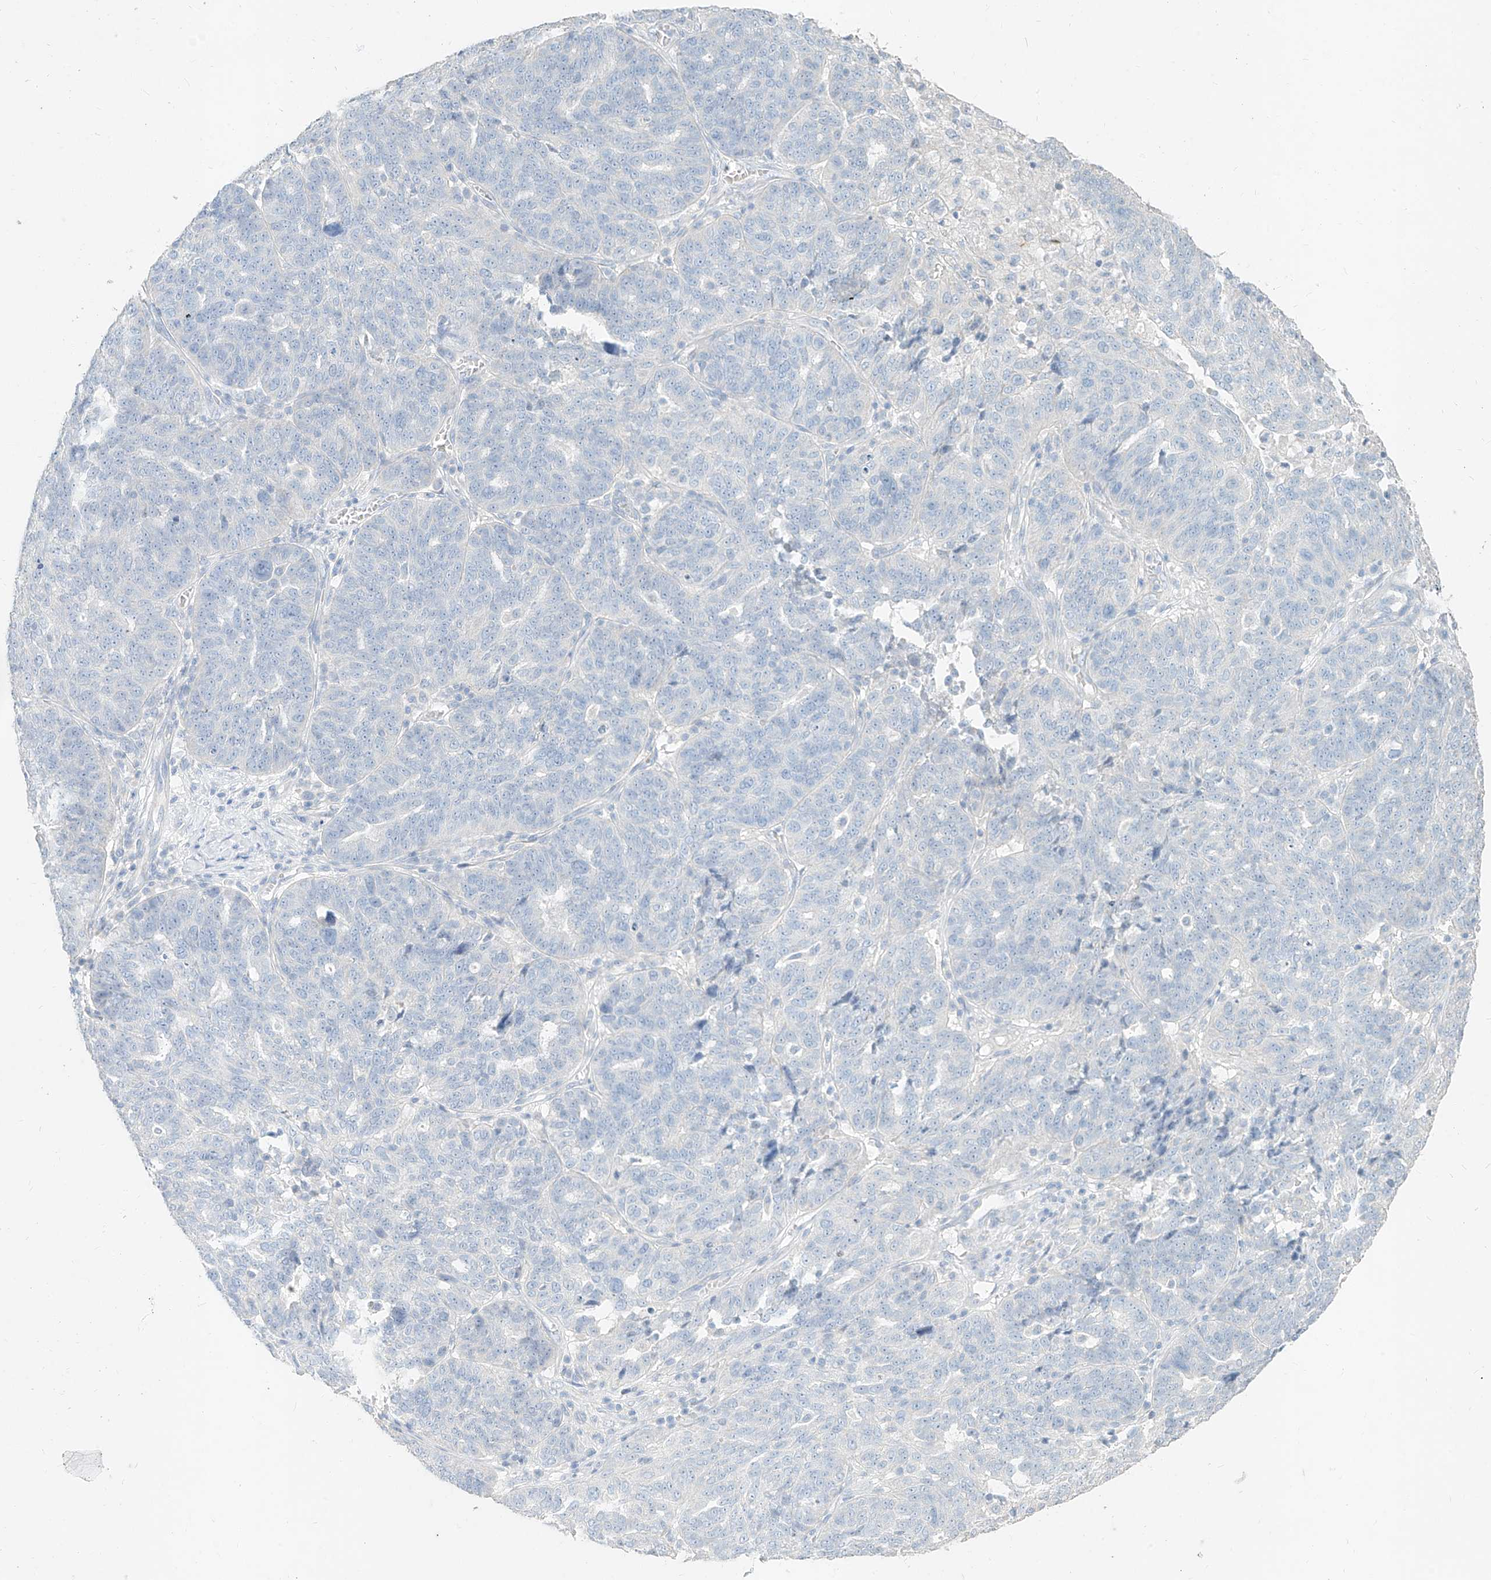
{"staining": {"intensity": "negative", "quantity": "none", "location": "none"}, "tissue": "ovarian cancer", "cell_type": "Tumor cells", "image_type": "cancer", "snomed": [{"axis": "morphology", "description": "Cystadenocarcinoma, serous, NOS"}, {"axis": "topography", "description": "Ovary"}], "caption": "Tumor cells are negative for brown protein staining in serous cystadenocarcinoma (ovarian).", "gene": "ZZEF1", "patient": {"sex": "female", "age": 59}}